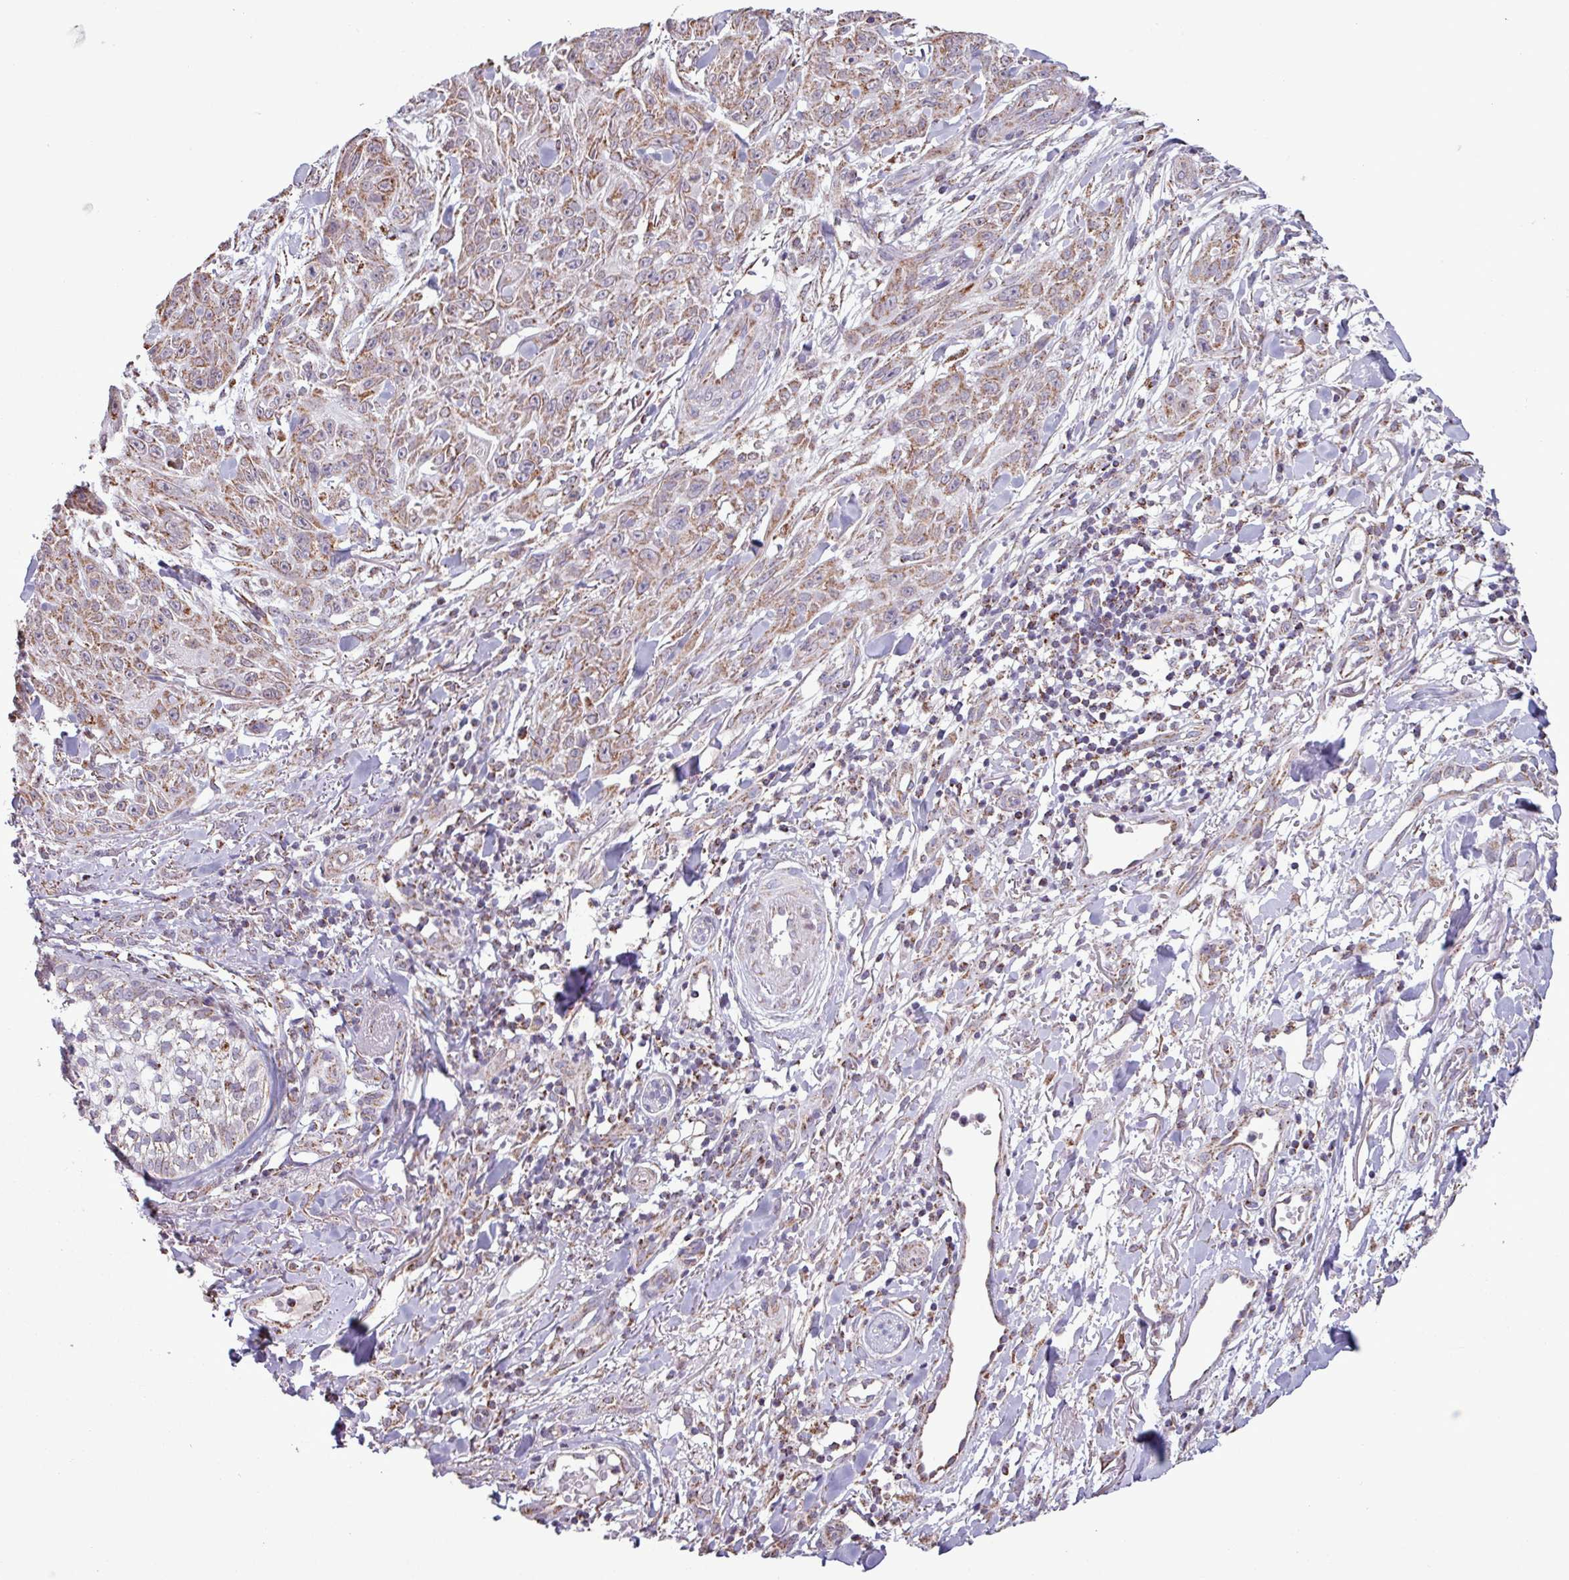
{"staining": {"intensity": "moderate", "quantity": ">75%", "location": "cytoplasmic/membranous"}, "tissue": "skin cancer", "cell_type": "Tumor cells", "image_type": "cancer", "snomed": [{"axis": "morphology", "description": "Squamous cell carcinoma, NOS"}, {"axis": "topography", "description": "Skin"}], "caption": "Skin cancer (squamous cell carcinoma) stained for a protein displays moderate cytoplasmic/membranous positivity in tumor cells.", "gene": "ALG8", "patient": {"sex": "male", "age": 86}}